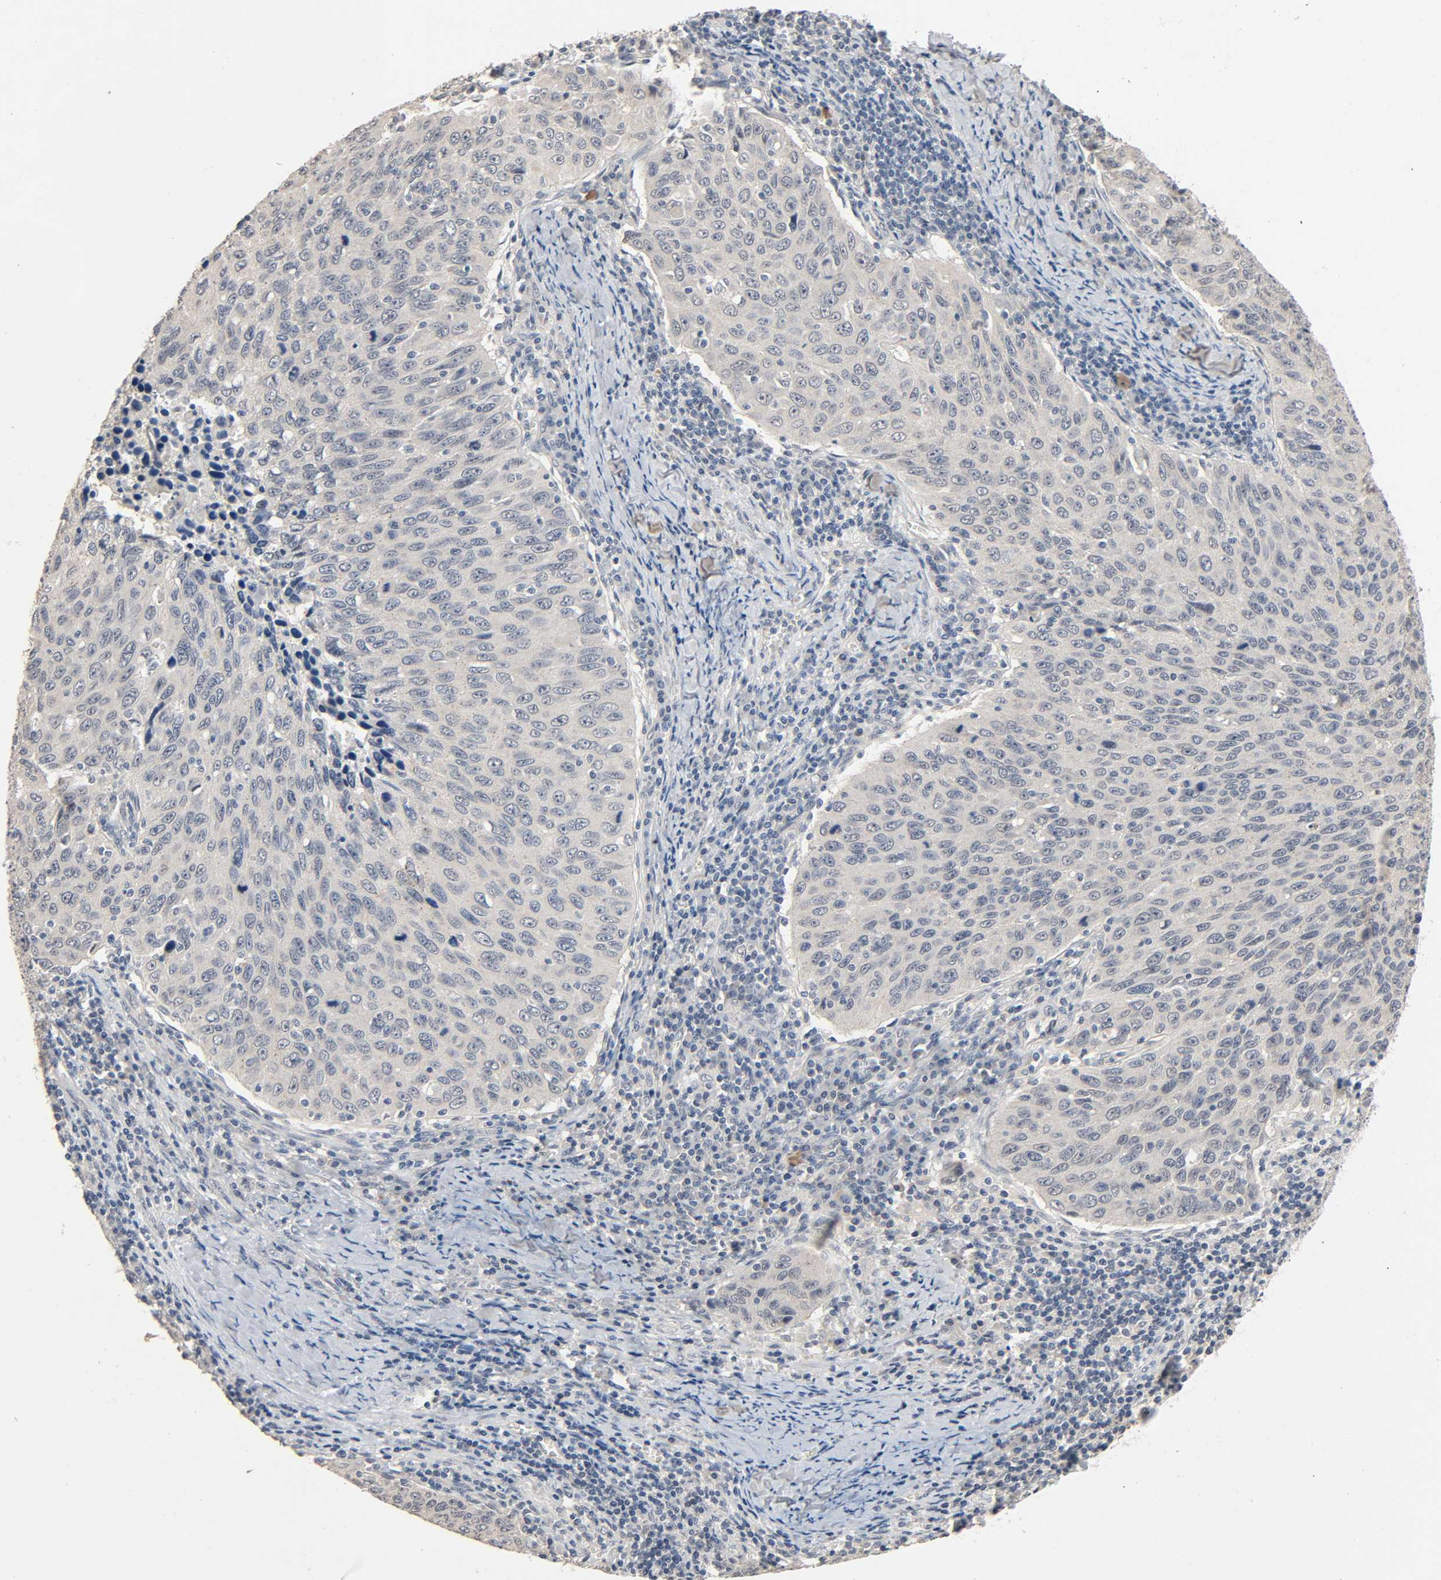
{"staining": {"intensity": "negative", "quantity": "none", "location": "none"}, "tissue": "cervical cancer", "cell_type": "Tumor cells", "image_type": "cancer", "snomed": [{"axis": "morphology", "description": "Squamous cell carcinoma, NOS"}, {"axis": "topography", "description": "Cervix"}], "caption": "A high-resolution photomicrograph shows immunohistochemistry (IHC) staining of cervical cancer, which reveals no significant staining in tumor cells.", "gene": "MAGEA8", "patient": {"sex": "female", "age": 53}}